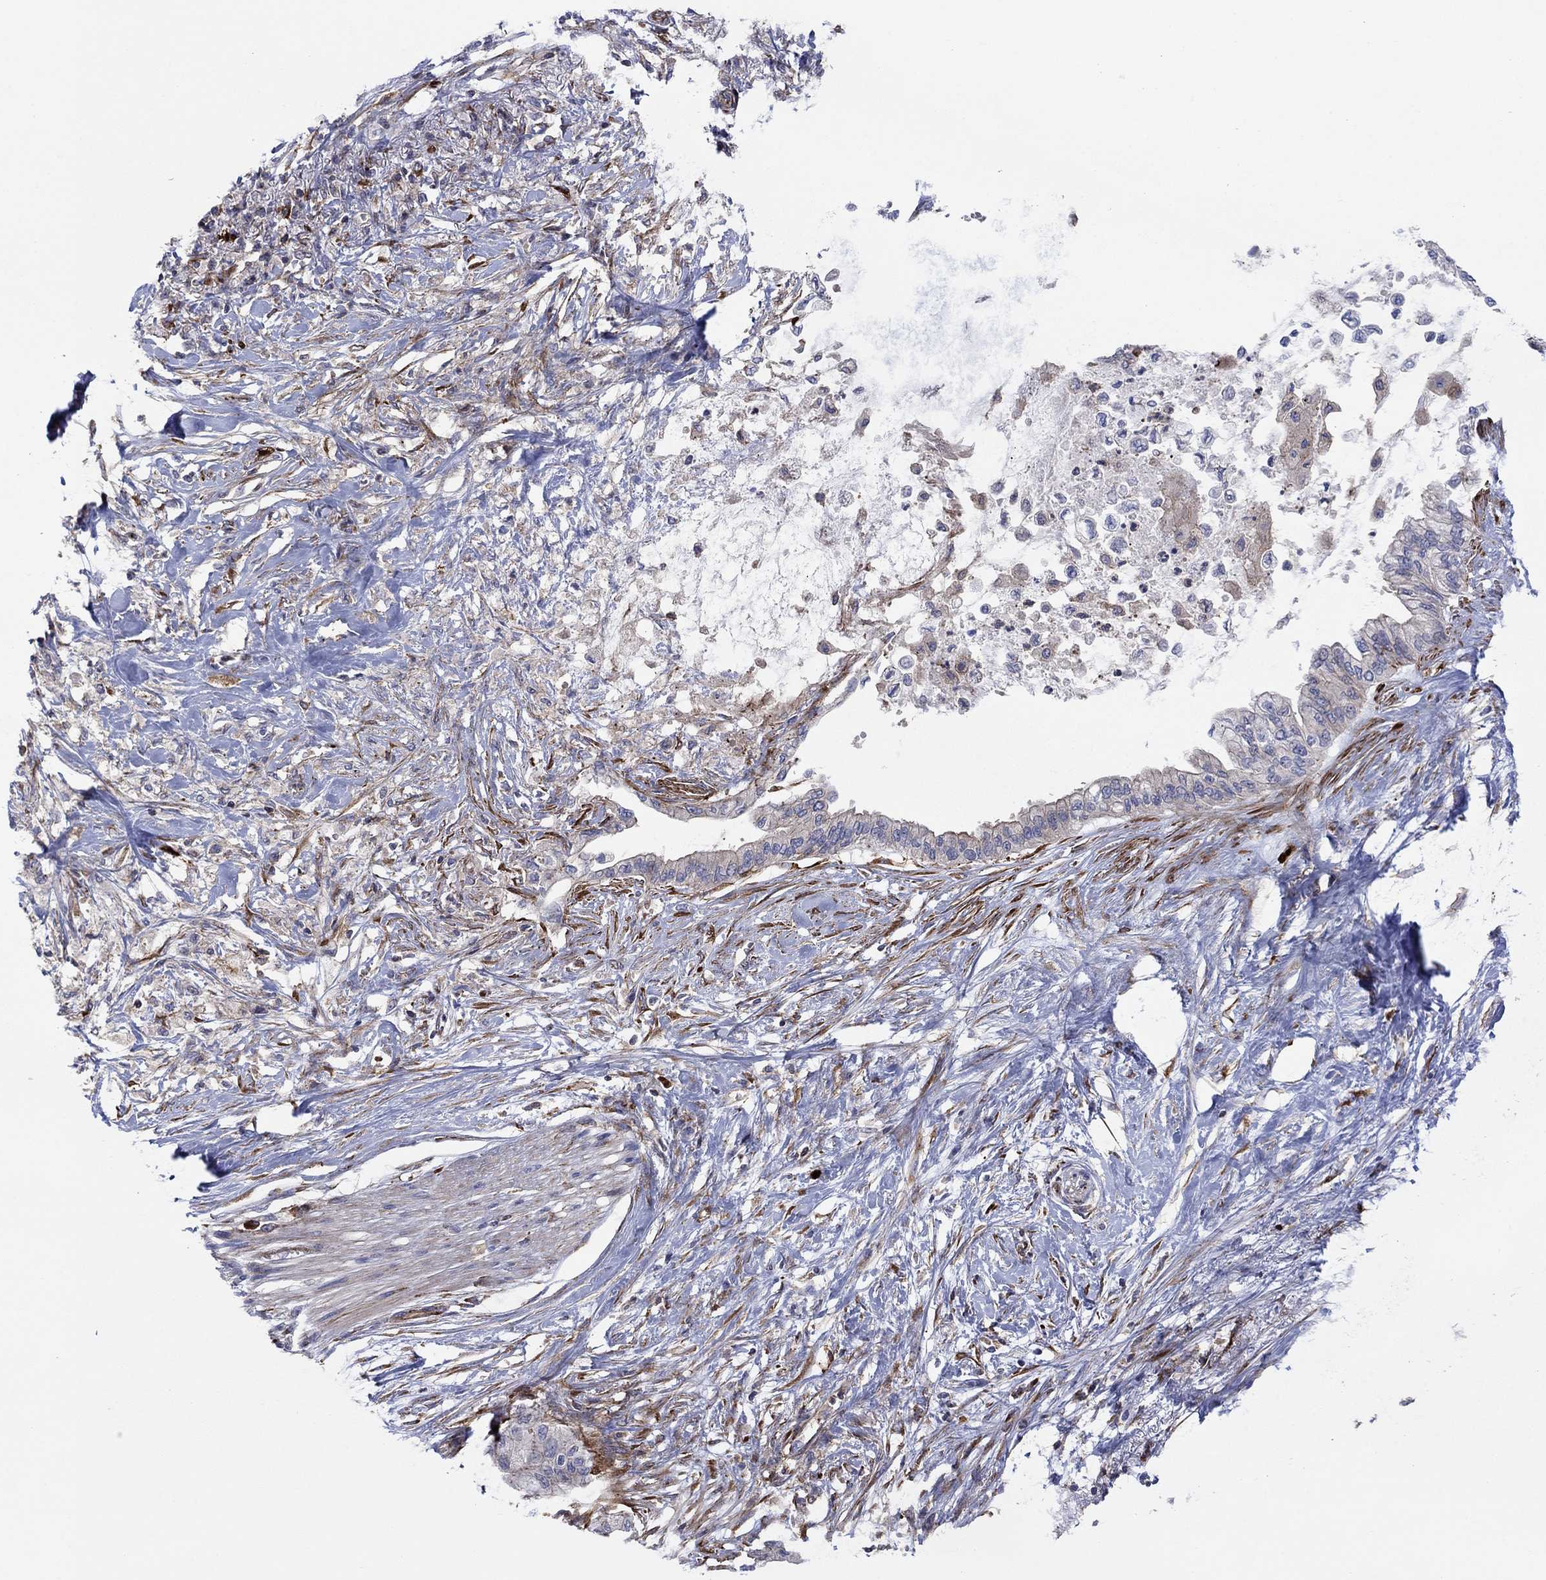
{"staining": {"intensity": "weak", "quantity": "<25%", "location": "cytoplasmic/membranous"}, "tissue": "pancreatic cancer", "cell_type": "Tumor cells", "image_type": "cancer", "snomed": [{"axis": "morphology", "description": "Normal tissue, NOS"}, {"axis": "morphology", "description": "Adenocarcinoma, NOS"}, {"axis": "topography", "description": "Pancreas"}, {"axis": "topography", "description": "Duodenum"}], "caption": "Tumor cells show no significant positivity in pancreatic adenocarcinoma.", "gene": "PAG1", "patient": {"sex": "female", "age": 60}}